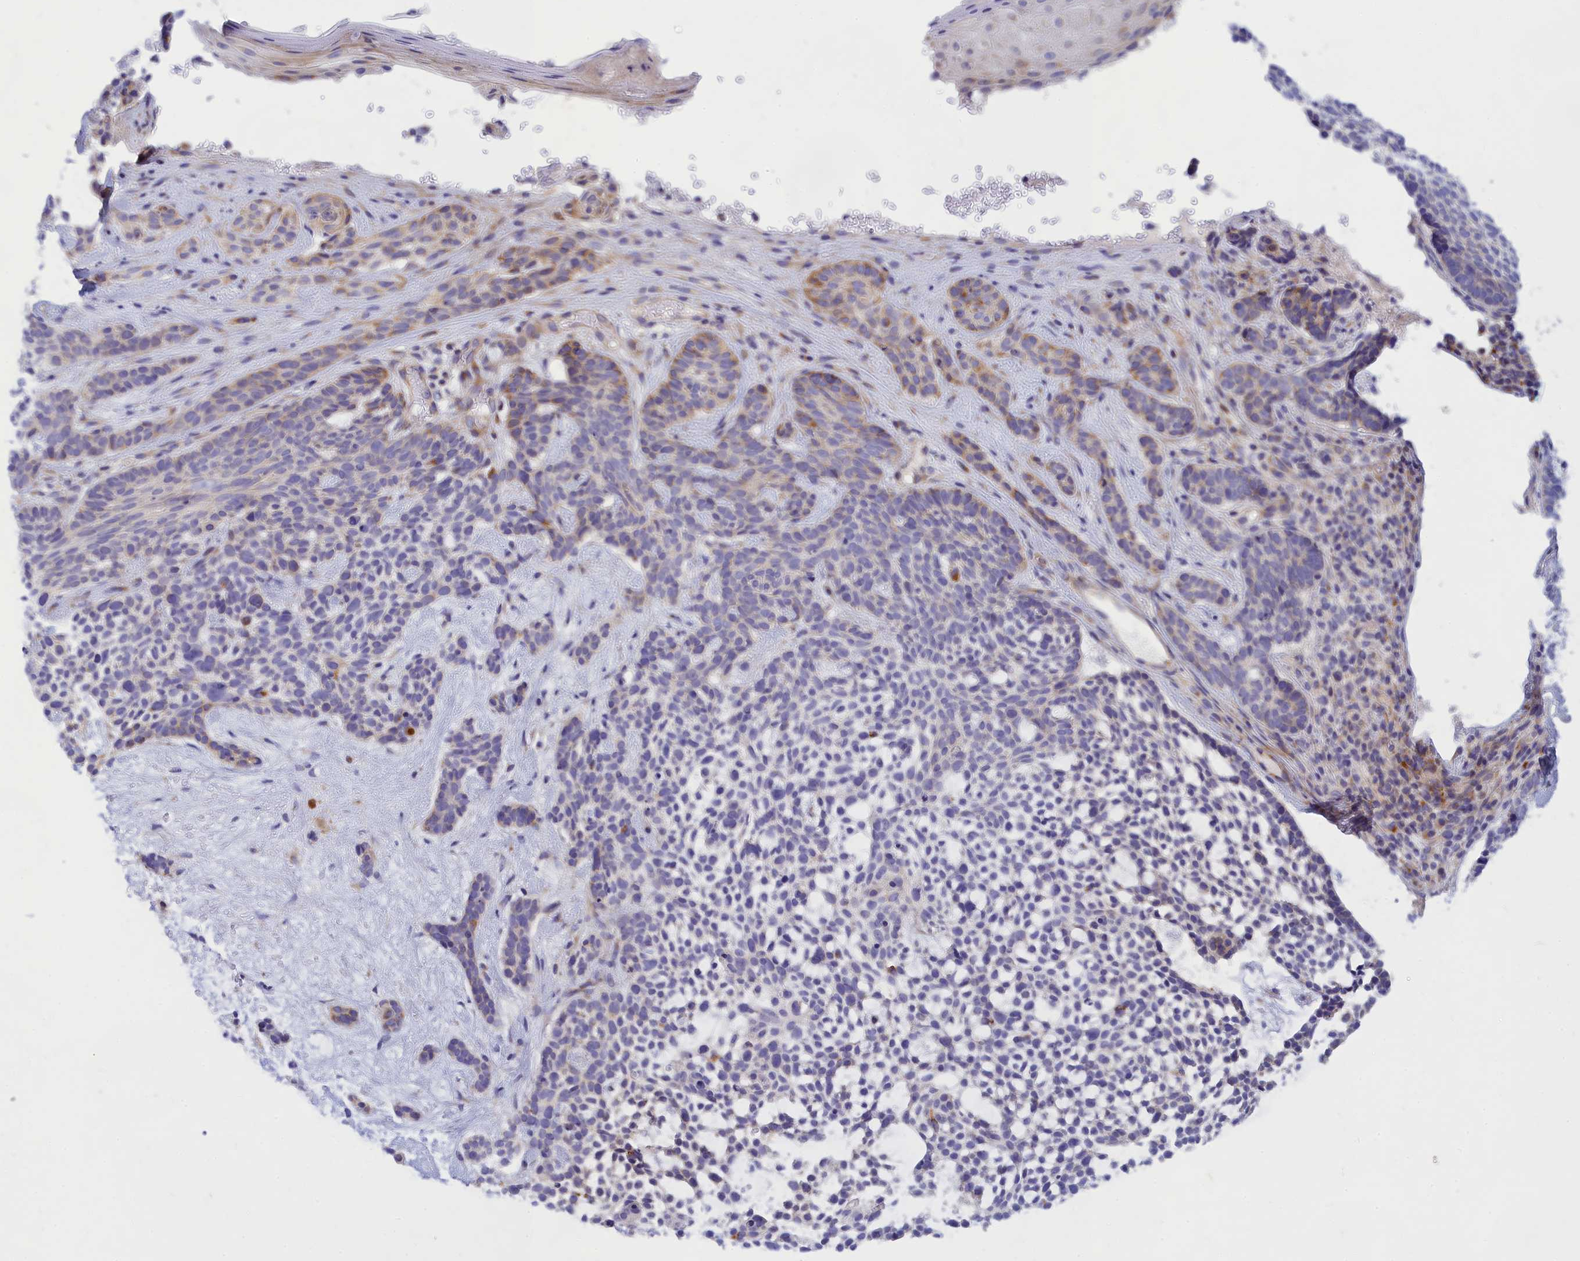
{"staining": {"intensity": "weak", "quantity": "<25%", "location": "cytoplasmic/membranous"}, "tissue": "skin cancer", "cell_type": "Tumor cells", "image_type": "cancer", "snomed": [{"axis": "morphology", "description": "Basal cell carcinoma"}, {"axis": "topography", "description": "Skin"}], "caption": "DAB (3,3'-diaminobenzidine) immunohistochemical staining of human skin cancer (basal cell carcinoma) exhibits no significant positivity in tumor cells.", "gene": "TMEM30B", "patient": {"sex": "male", "age": 71}}